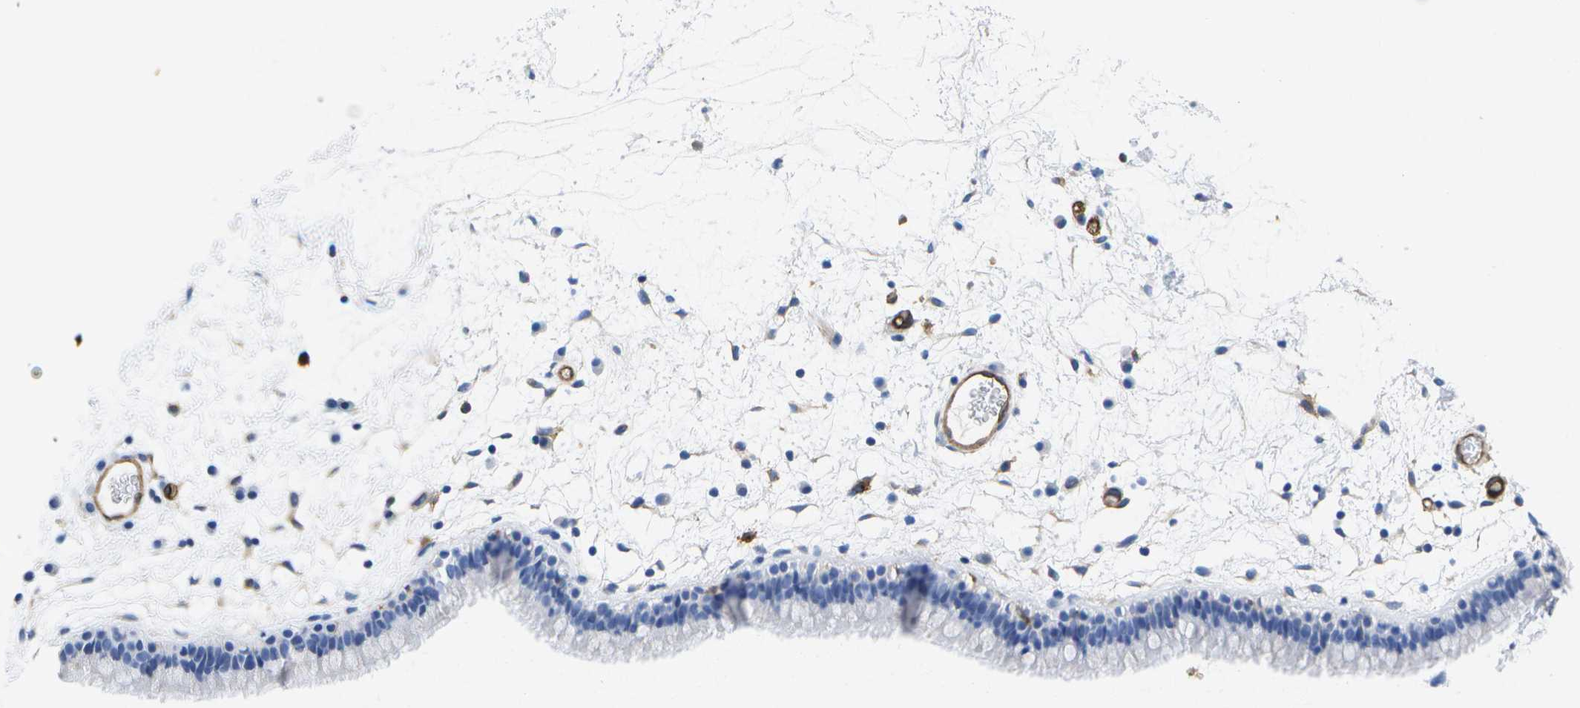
{"staining": {"intensity": "negative", "quantity": "none", "location": "none"}, "tissue": "nasopharynx", "cell_type": "Respiratory epithelial cells", "image_type": "normal", "snomed": [{"axis": "morphology", "description": "Normal tissue, NOS"}, {"axis": "morphology", "description": "Inflammation, NOS"}, {"axis": "topography", "description": "Nasopharynx"}], "caption": "Image shows no protein expression in respiratory epithelial cells of normal nasopharynx.", "gene": "DYSF", "patient": {"sex": "male", "age": 48}}